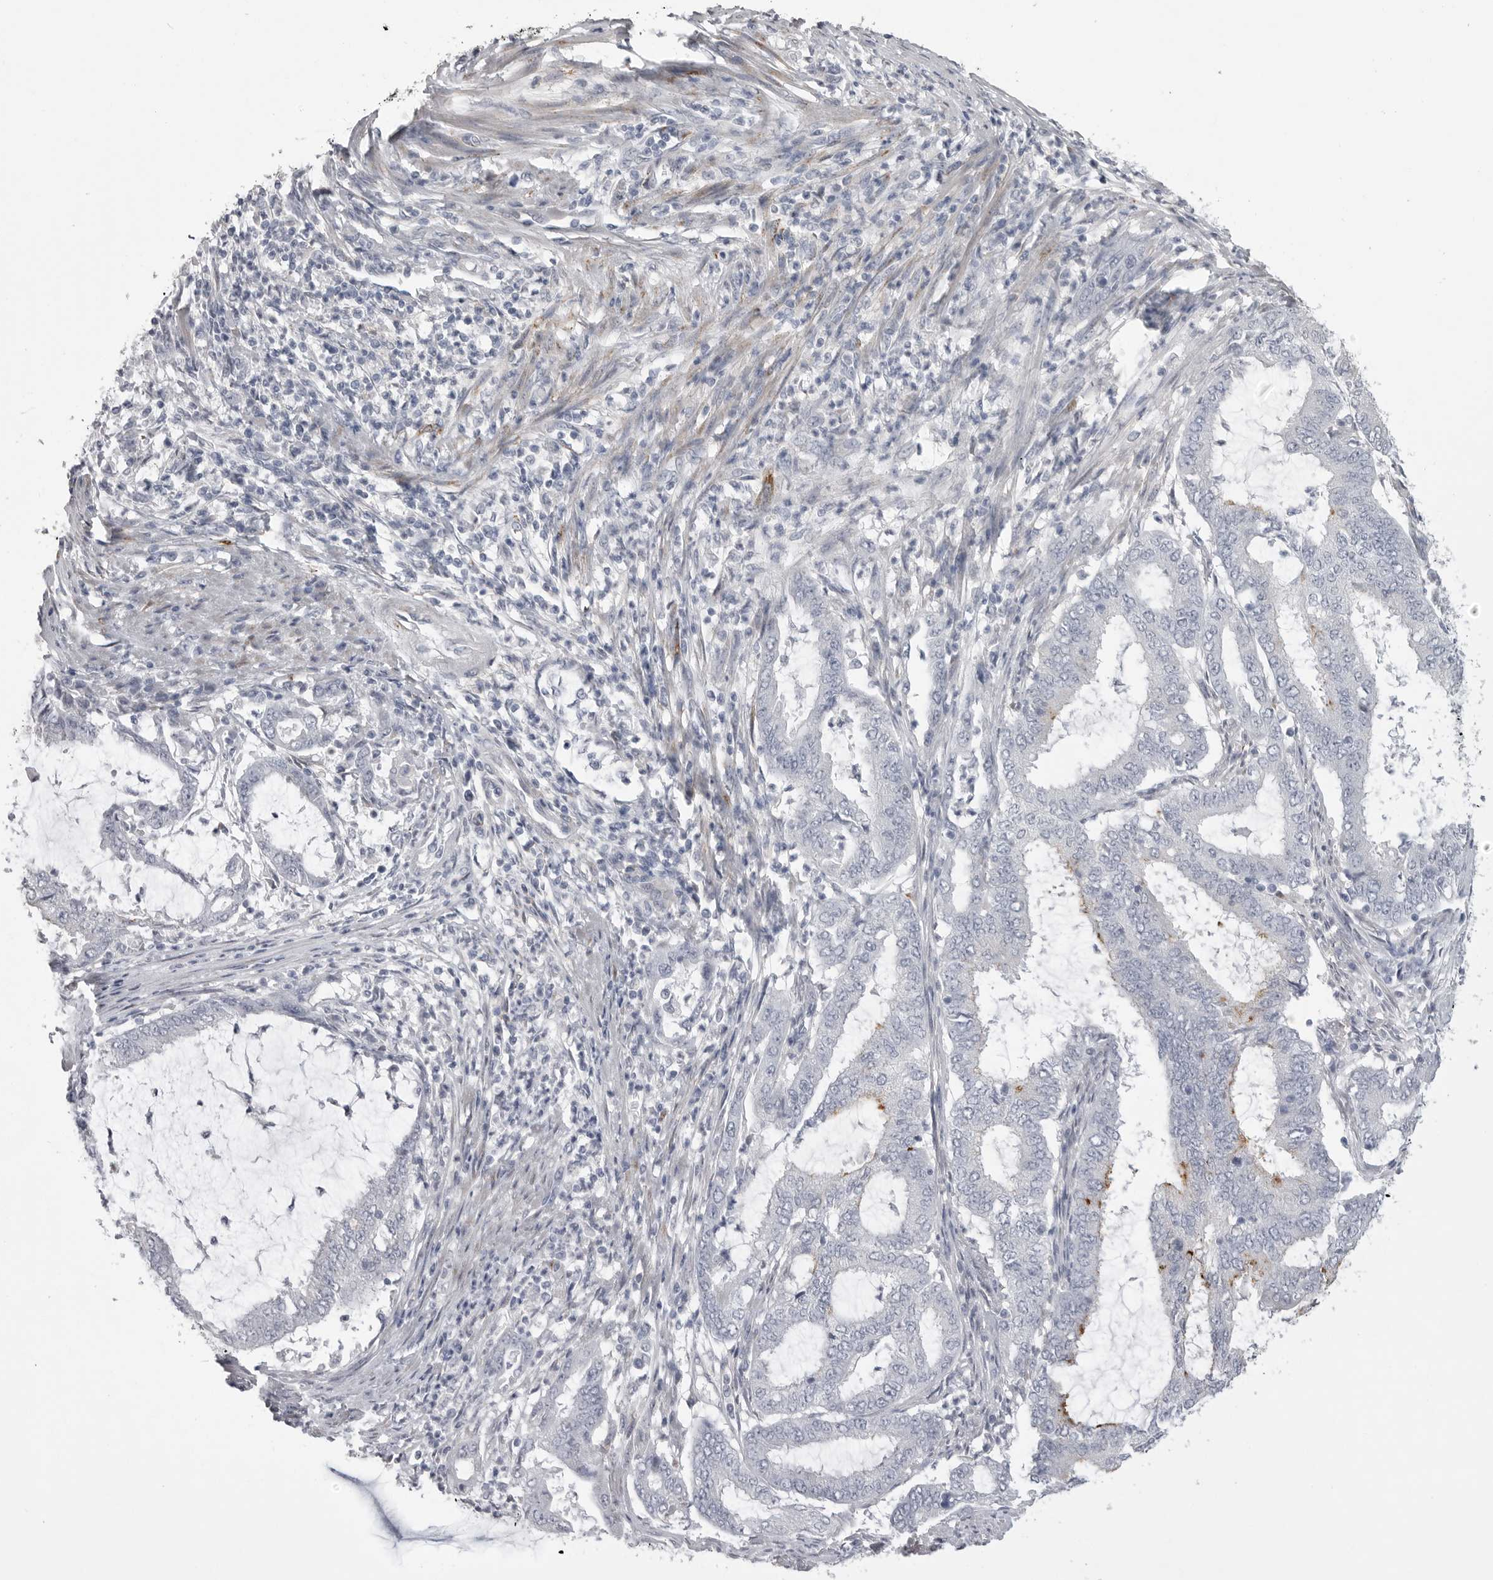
{"staining": {"intensity": "moderate", "quantity": "<25%", "location": "cytoplasmic/membranous"}, "tissue": "endometrial cancer", "cell_type": "Tumor cells", "image_type": "cancer", "snomed": [{"axis": "morphology", "description": "Adenocarcinoma, NOS"}, {"axis": "topography", "description": "Endometrium"}], "caption": "Endometrial cancer (adenocarcinoma) tissue exhibits moderate cytoplasmic/membranous expression in approximately <25% of tumor cells, visualized by immunohistochemistry.", "gene": "SERPING1", "patient": {"sex": "female", "age": 51}}